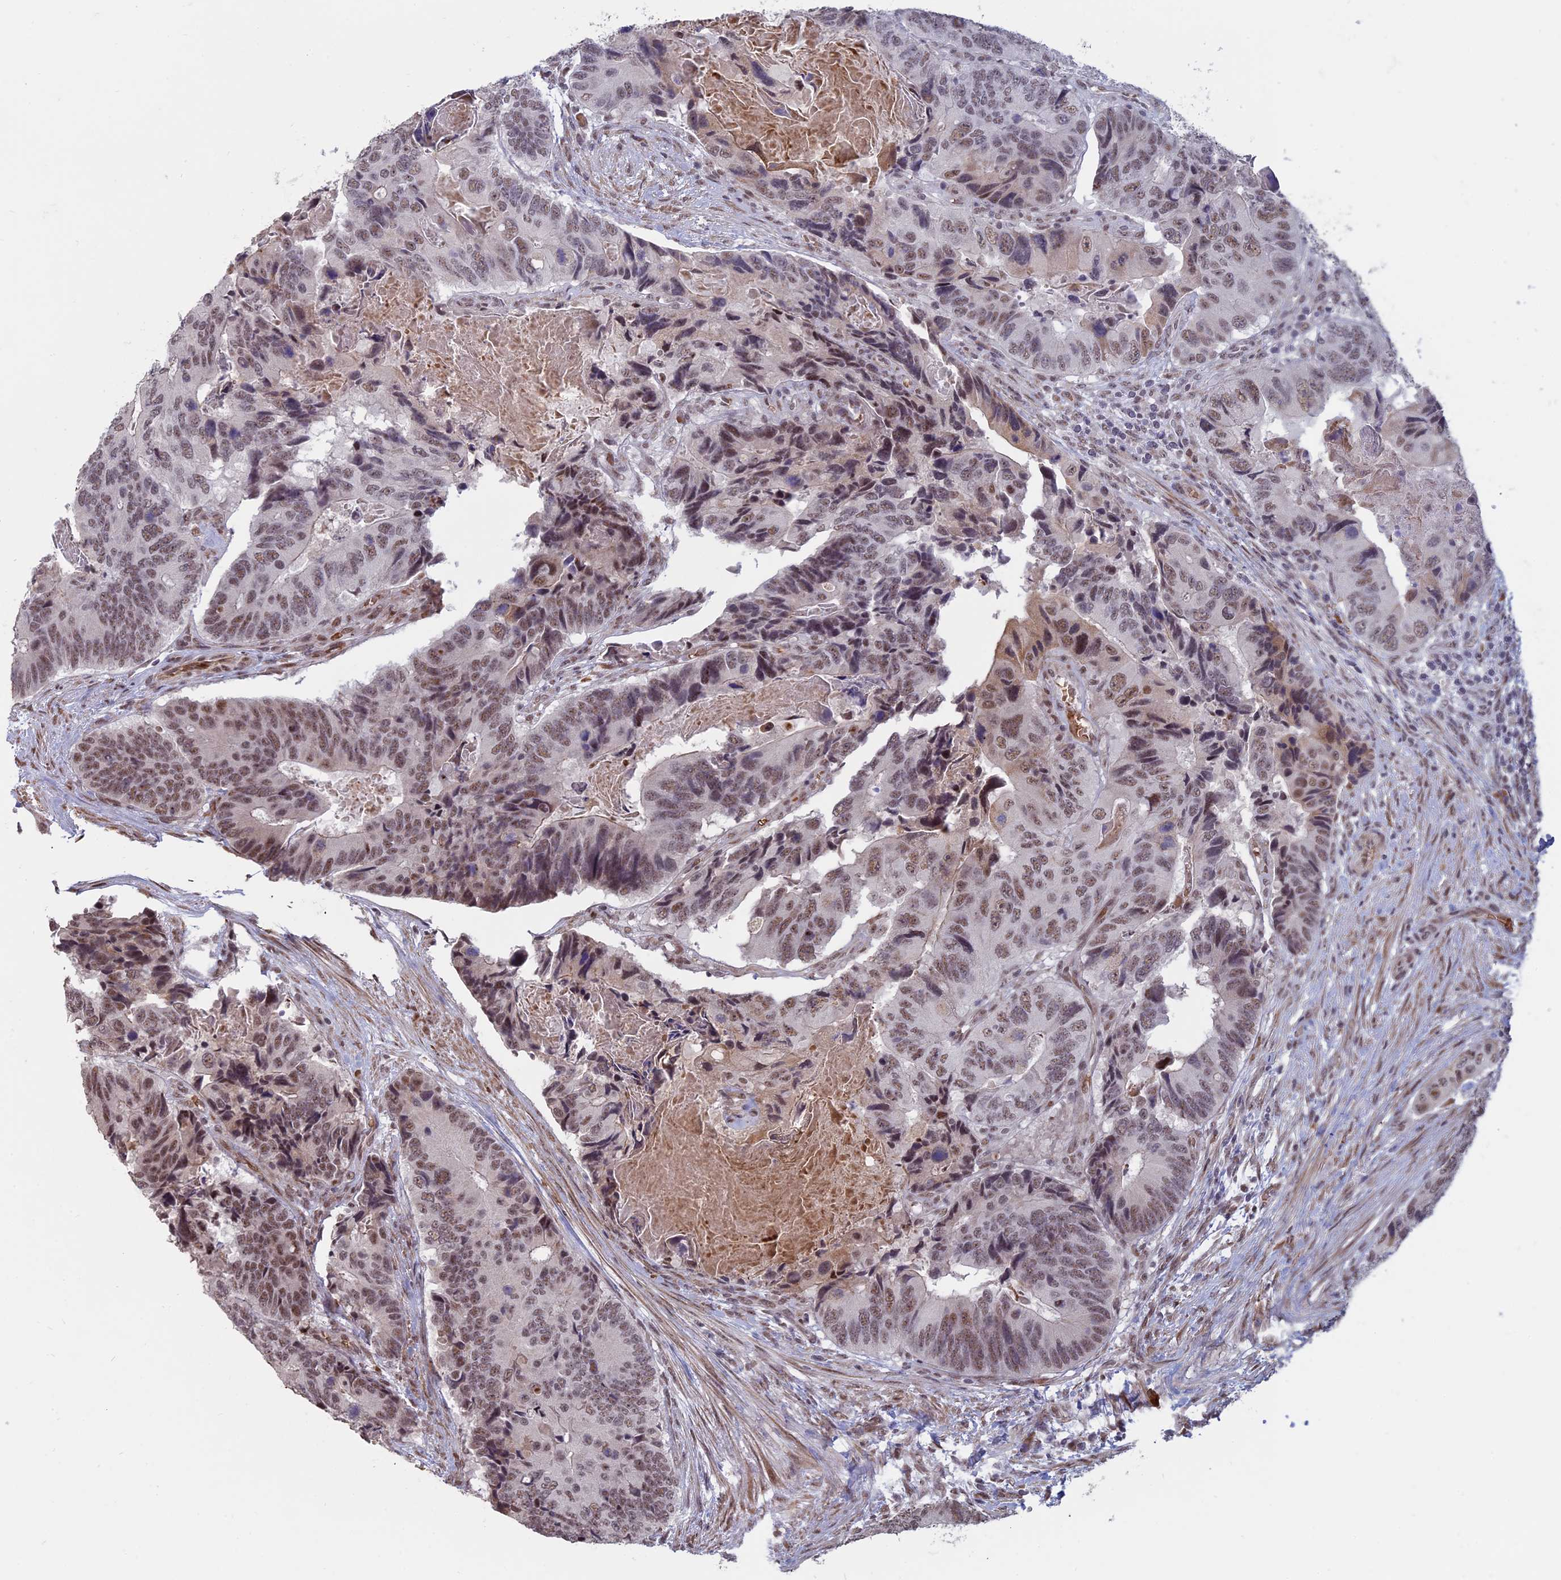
{"staining": {"intensity": "moderate", "quantity": ">75%", "location": "nuclear"}, "tissue": "colorectal cancer", "cell_type": "Tumor cells", "image_type": "cancer", "snomed": [{"axis": "morphology", "description": "Adenocarcinoma, NOS"}, {"axis": "topography", "description": "Colon"}], "caption": "Protein expression analysis of adenocarcinoma (colorectal) demonstrates moderate nuclear positivity in approximately >75% of tumor cells.", "gene": "MFAP1", "patient": {"sex": "male", "age": 84}}